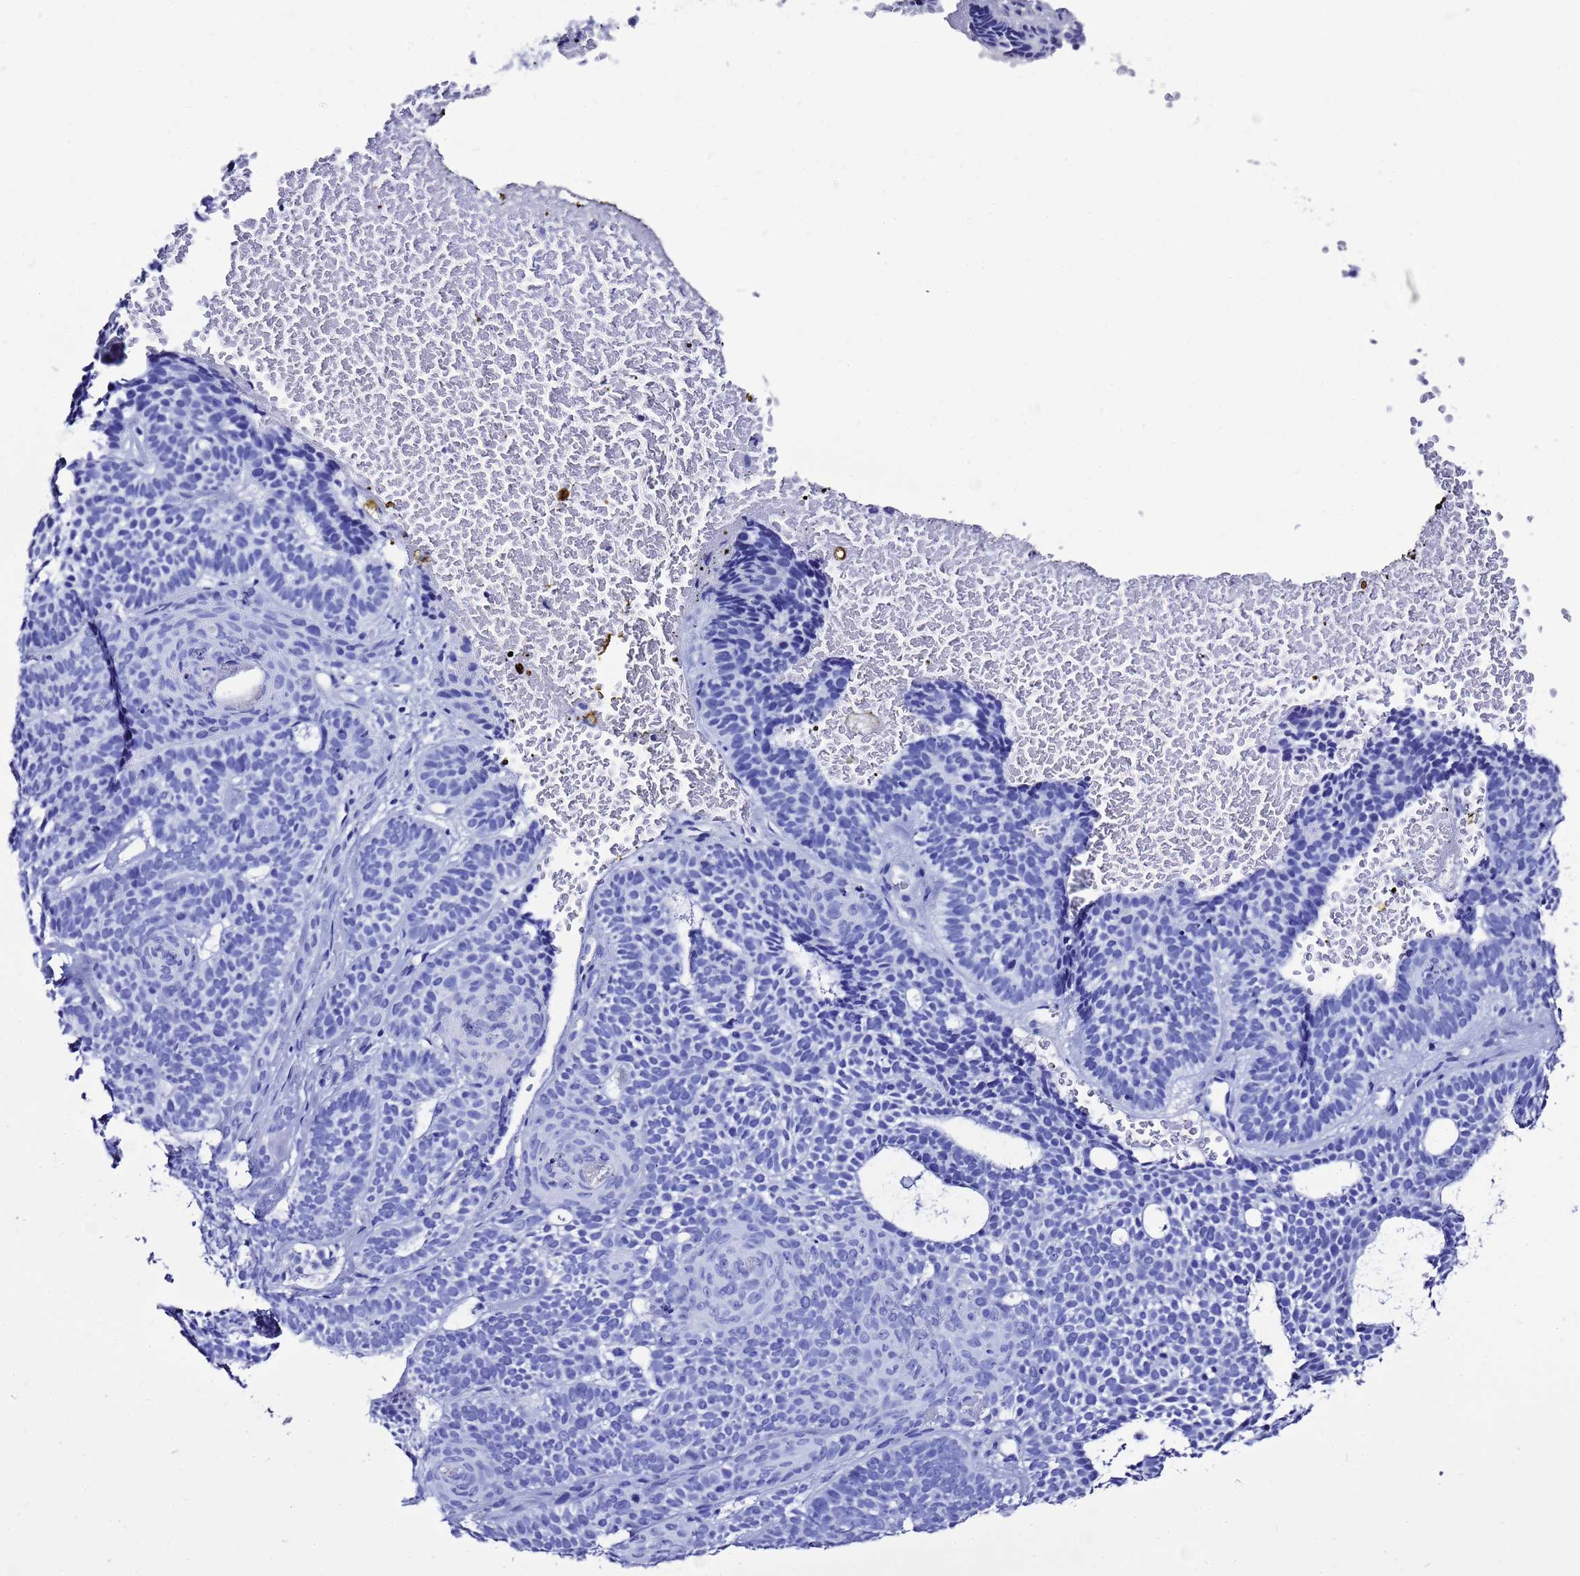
{"staining": {"intensity": "negative", "quantity": "none", "location": "none"}, "tissue": "skin cancer", "cell_type": "Tumor cells", "image_type": "cancer", "snomed": [{"axis": "morphology", "description": "Basal cell carcinoma"}, {"axis": "topography", "description": "Skin"}], "caption": "This photomicrograph is of skin cancer (basal cell carcinoma) stained with immunohistochemistry (IHC) to label a protein in brown with the nuclei are counter-stained blue. There is no expression in tumor cells.", "gene": "LIPF", "patient": {"sex": "male", "age": 85}}